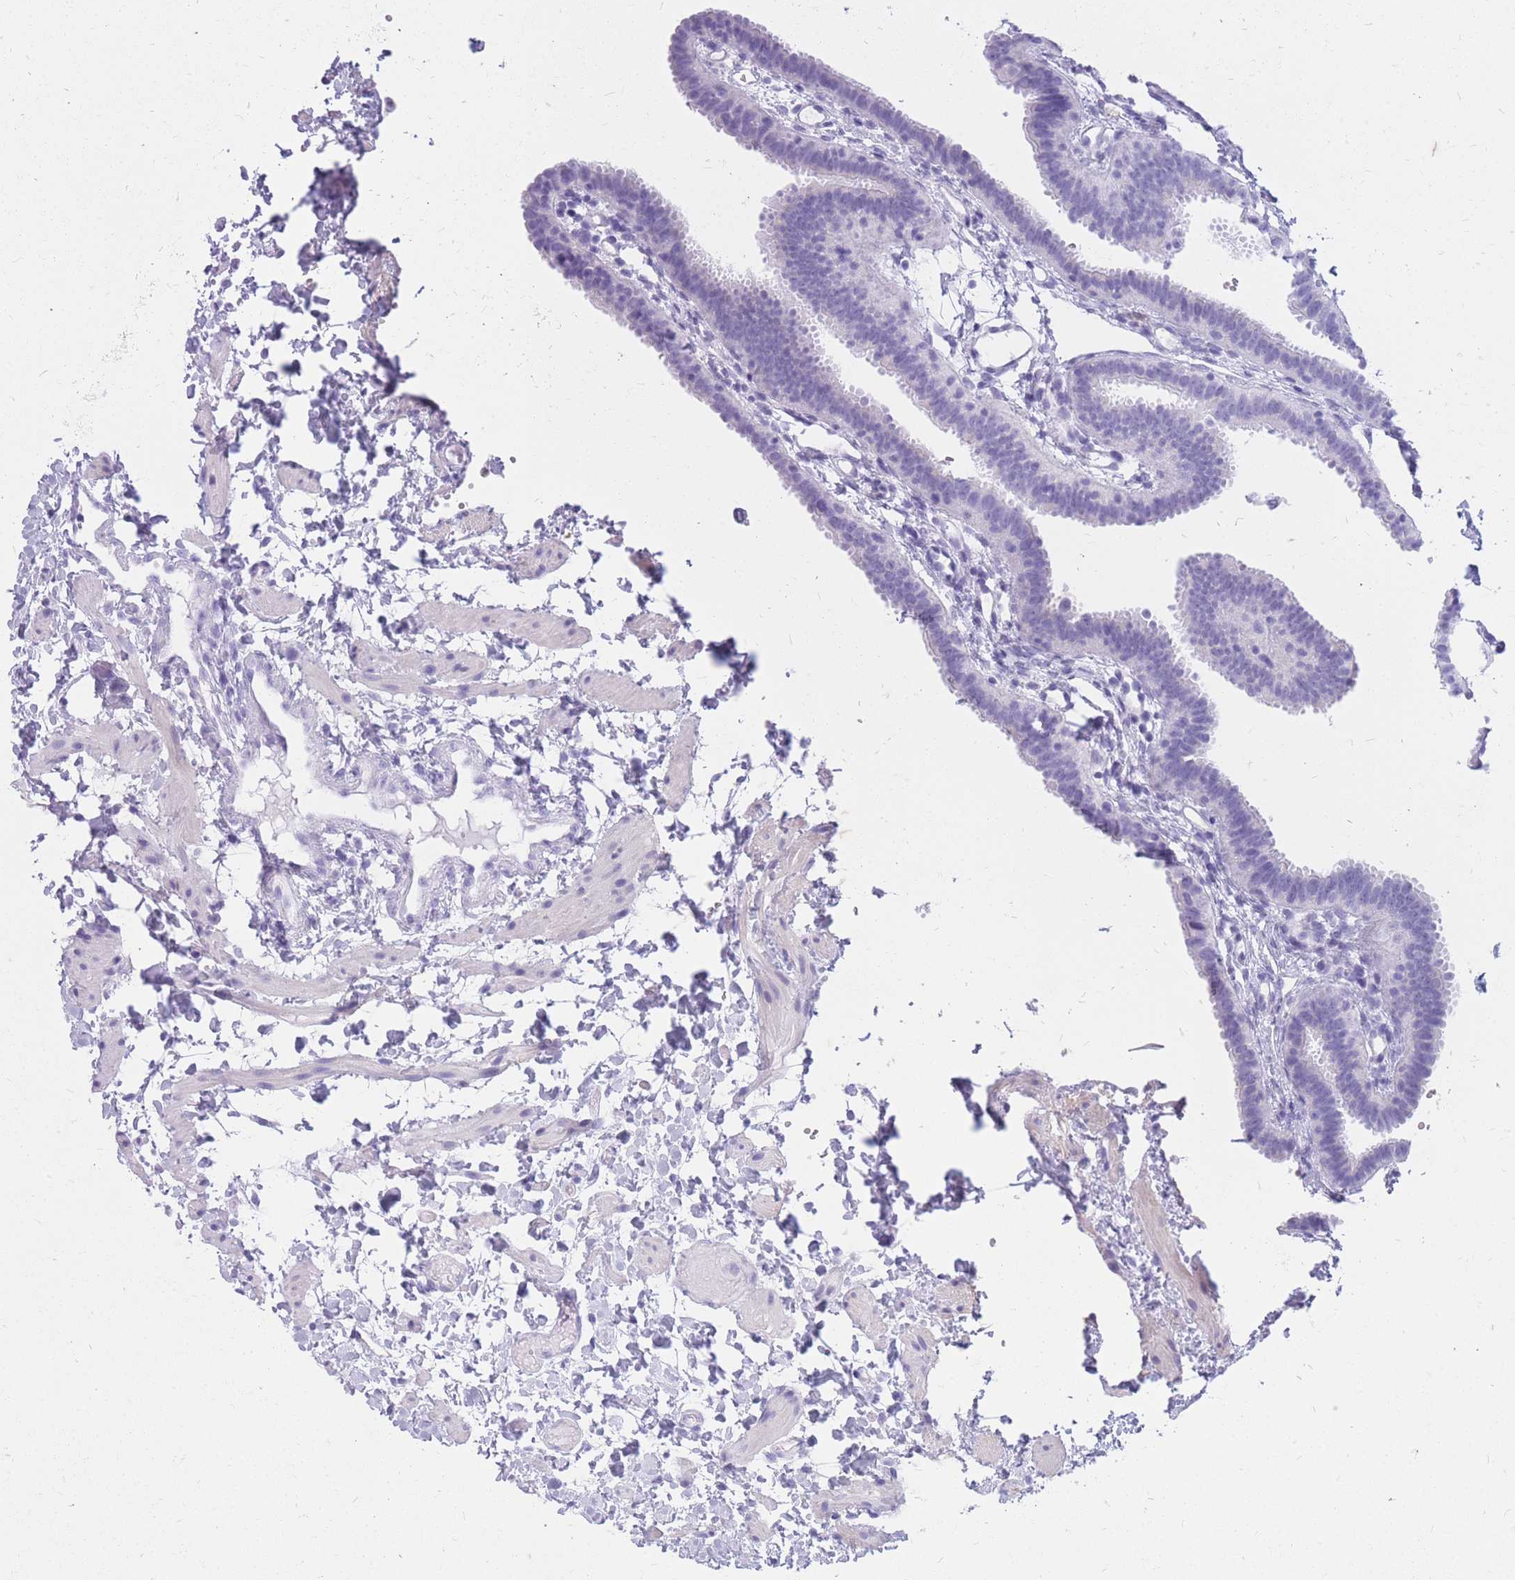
{"staining": {"intensity": "negative", "quantity": "none", "location": "none"}, "tissue": "fallopian tube", "cell_type": "Glandular cells", "image_type": "normal", "snomed": [{"axis": "morphology", "description": "Normal tissue, NOS"}, {"axis": "topography", "description": "Fallopian tube"}], "caption": "DAB immunohistochemical staining of normal human fallopian tube shows no significant staining in glandular cells.", "gene": "ZFP37", "patient": {"sex": "female", "age": 37}}